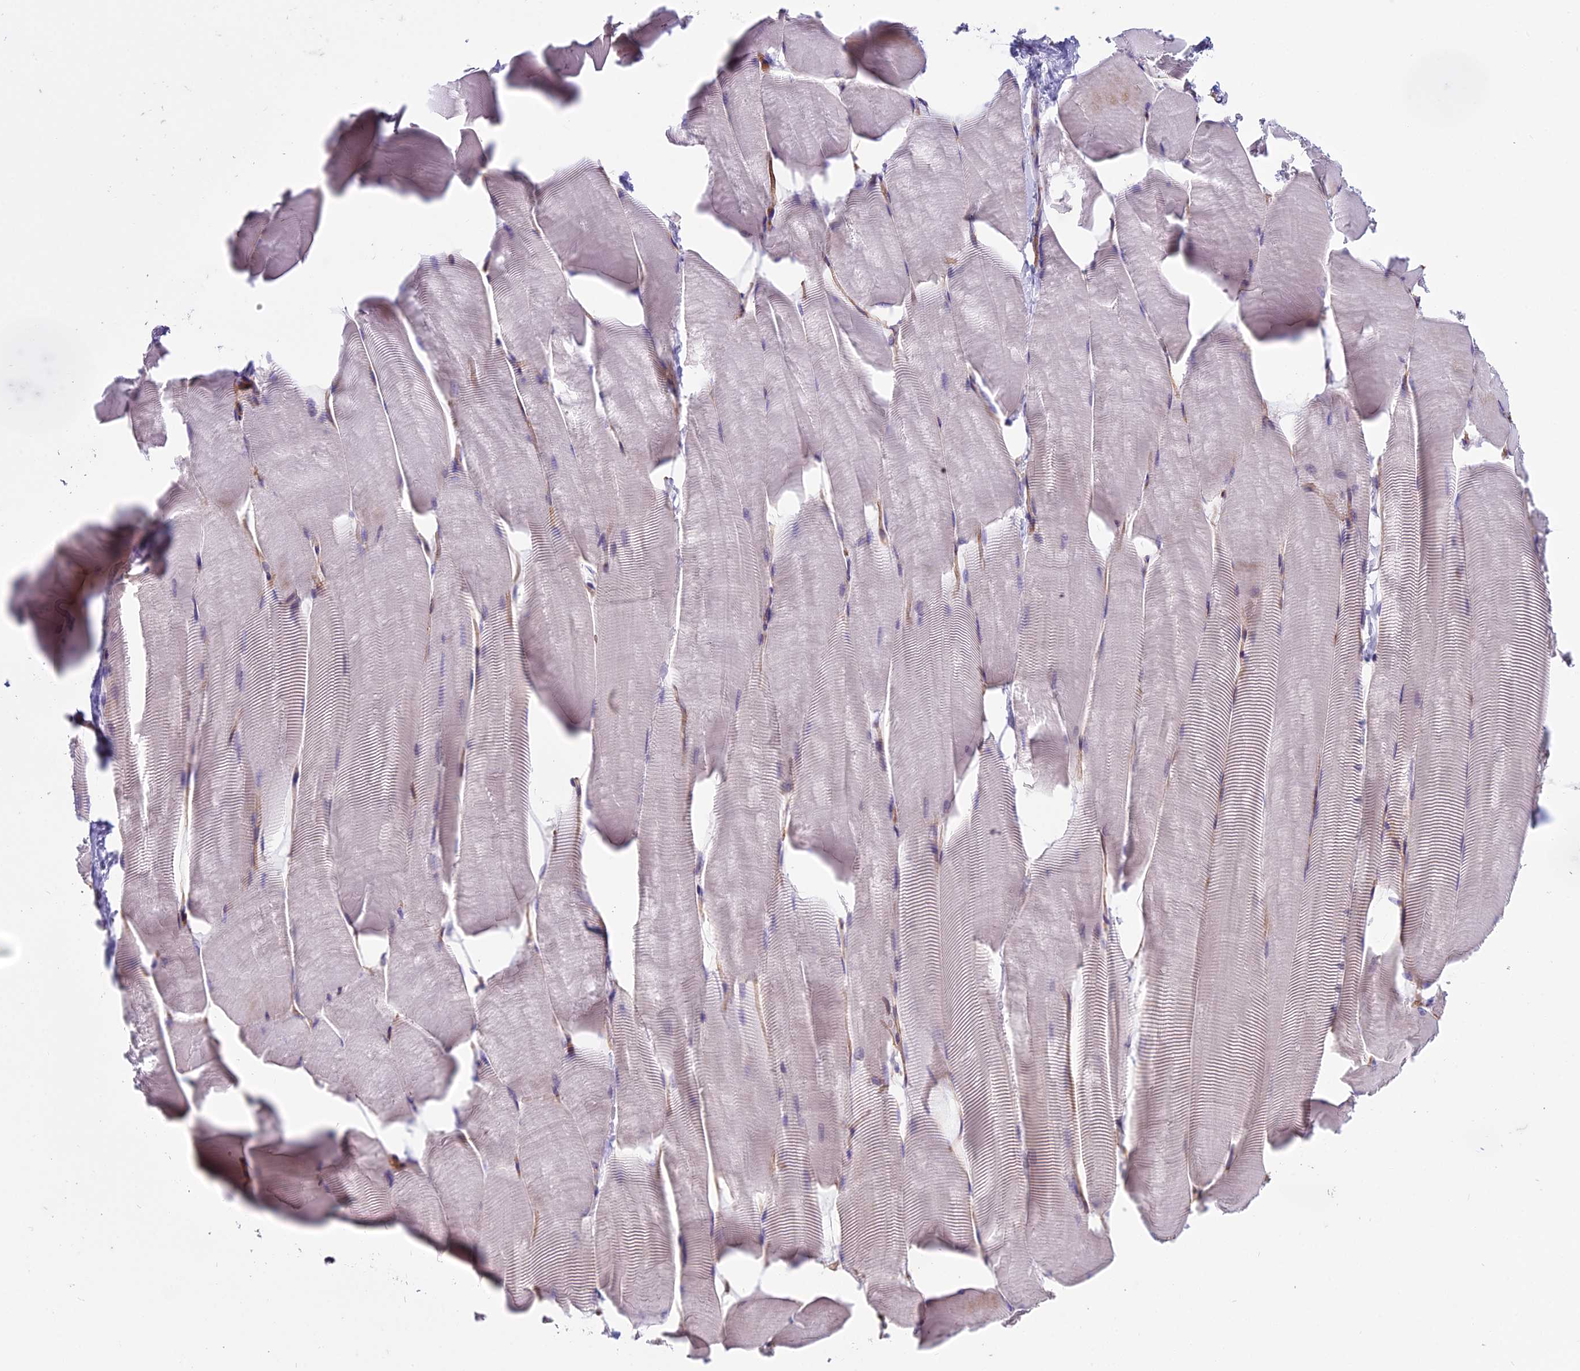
{"staining": {"intensity": "weak", "quantity": "<25%", "location": "cytoplasmic/membranous"}, "tissue": "skeletal muscle", "cell_type": "Myocytes", "image_type": "normal", "snomed": [{"axis": "morphology", "description": "Normal tissue, NOS"}, {"axis": "topography", "description": "Skeletal muscle"}], "caption": "Skeletal muscle stained for a protein using immunohistochemistry reveals no positivity myocytes.", "gene": "DUS2", "patient": {"sex": "male", "age": 25}}